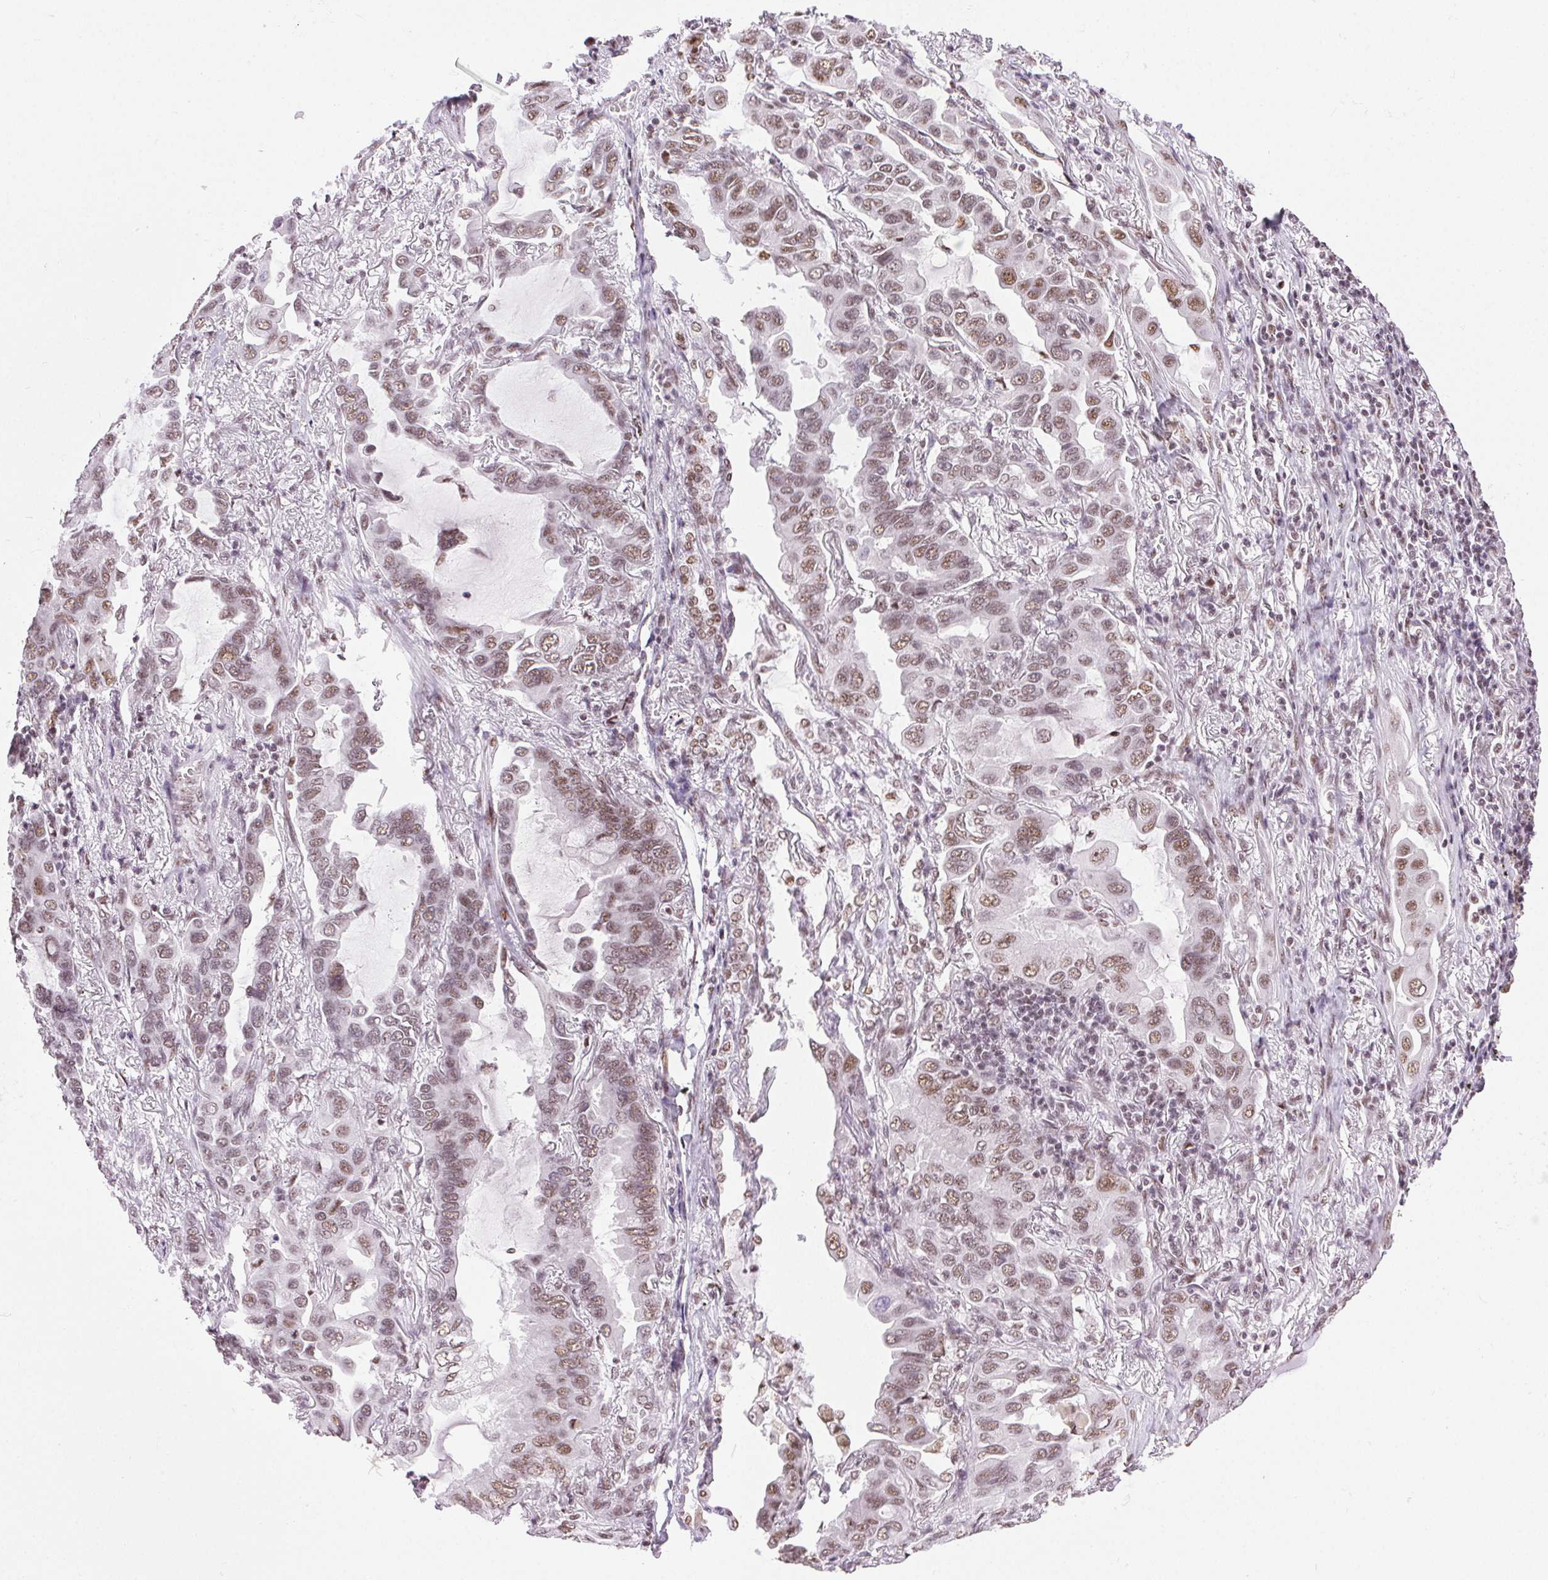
{"staining": {"intensity": "moderate", "quantity": ">75%", "location": "nuclear"}, "tissue": "lung cancer", "cell_type": "Tumor cells", "image_type": "cancer", "snomed": [{"axis": "morphology", "description": "Adenocarcinoma, NOS"}, {"axis": "topography", "description": "Lung"}], "caption": "This is a histology image of immunohistochemistry (IHC) staining of lung cancer (adenocarcinoma), which shows moderate positivity in the nuclear of tumor cells.", "gene": "TRA2B", "patient": {"sex": "male", "age": 64}}